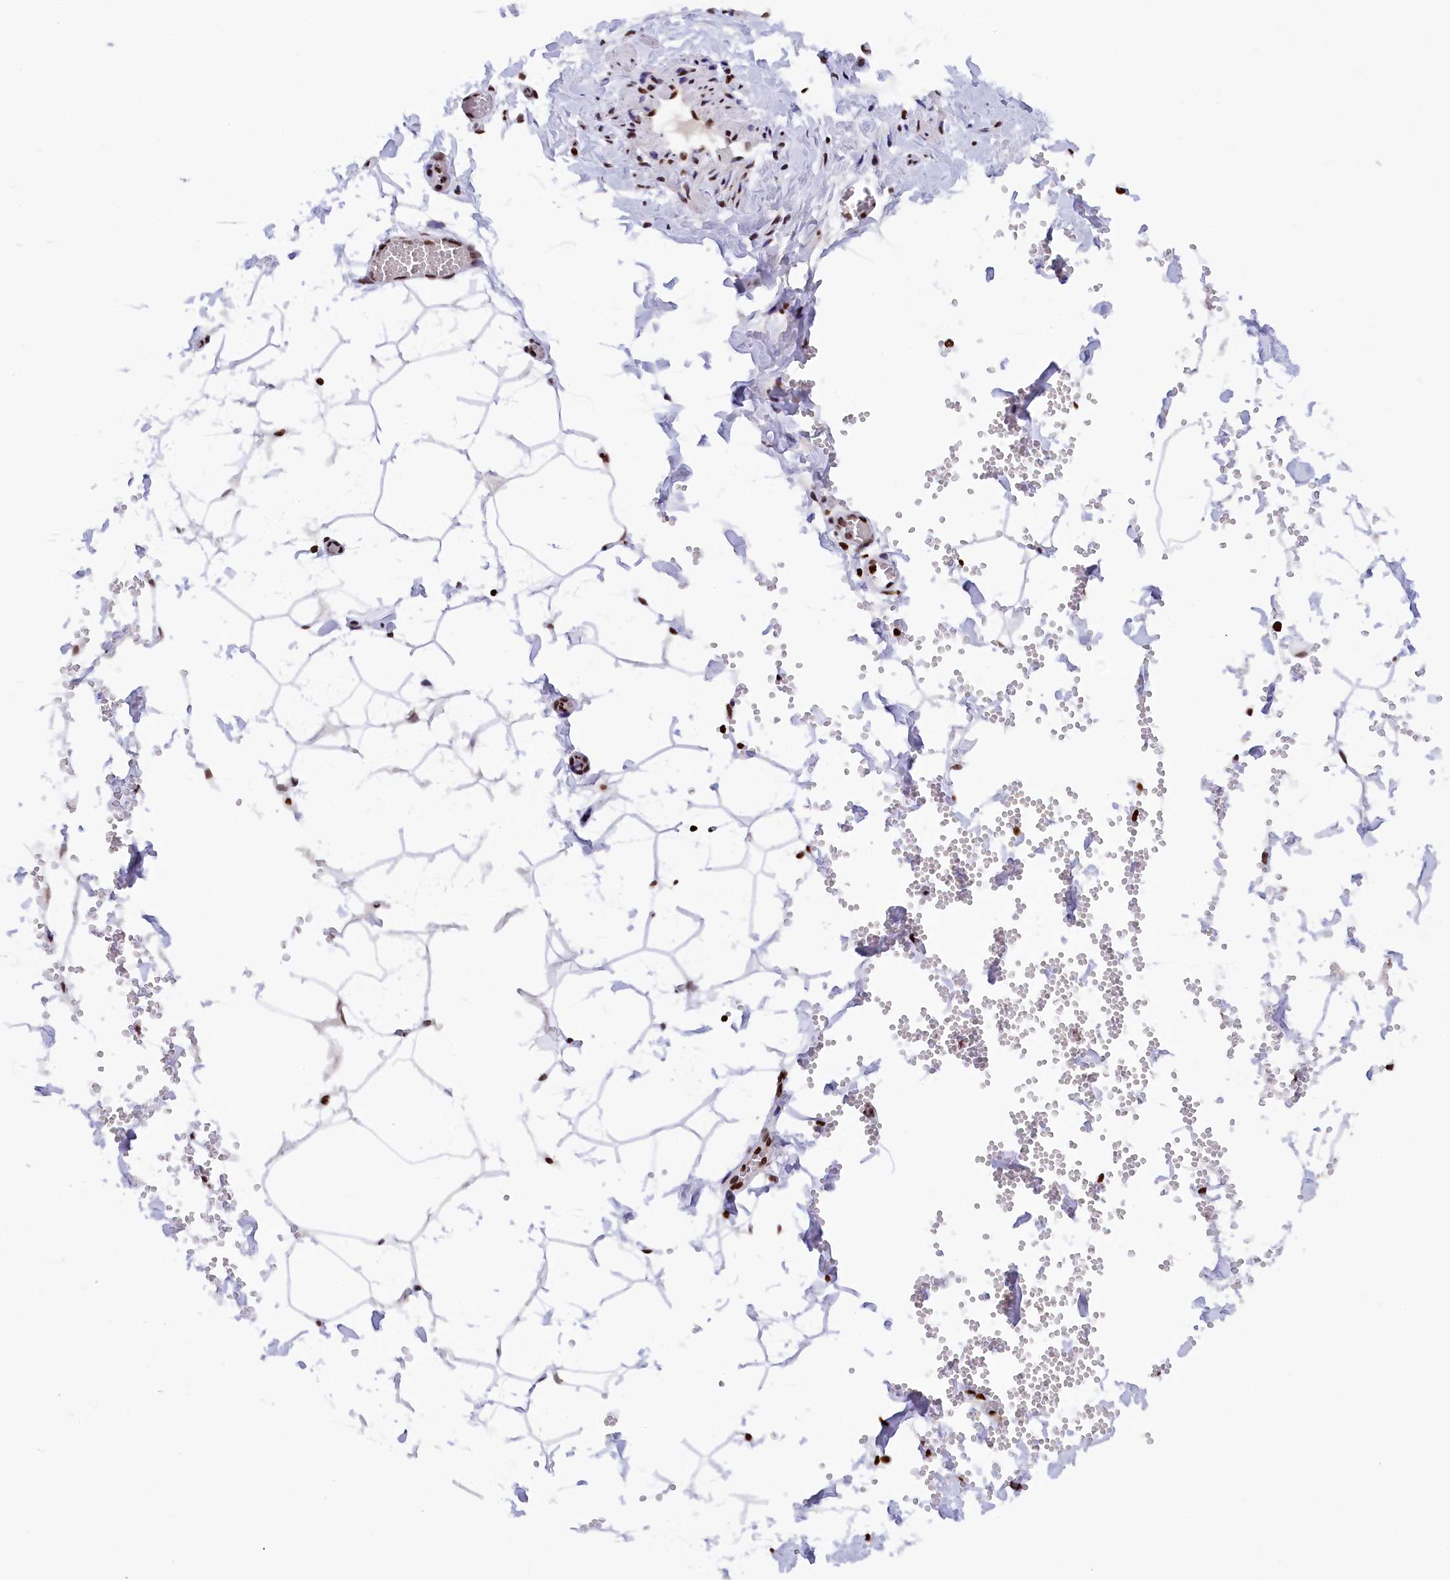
{"staining": {"intensity": "strong", "quantity": ">75%", "location": "nuclear"}, "tissue": "adipose tissue", "cell_type": "Adipocytes", "image_type": "normal", "snomed": [{"axis": "morphology", "description": "Normal tissue, NOS"}, {"axis": "topography", "description": "Gallbladder"}, {"axis": "topography", "description": "Peripheral nerve tissue"}], "caption": "Adipocytes show high levels of strong nuclear staining in approximately >75% of cells in normal adipose tissue.", "gene": "TIMM29", "patient": {"sex": "male", "age": 38}}